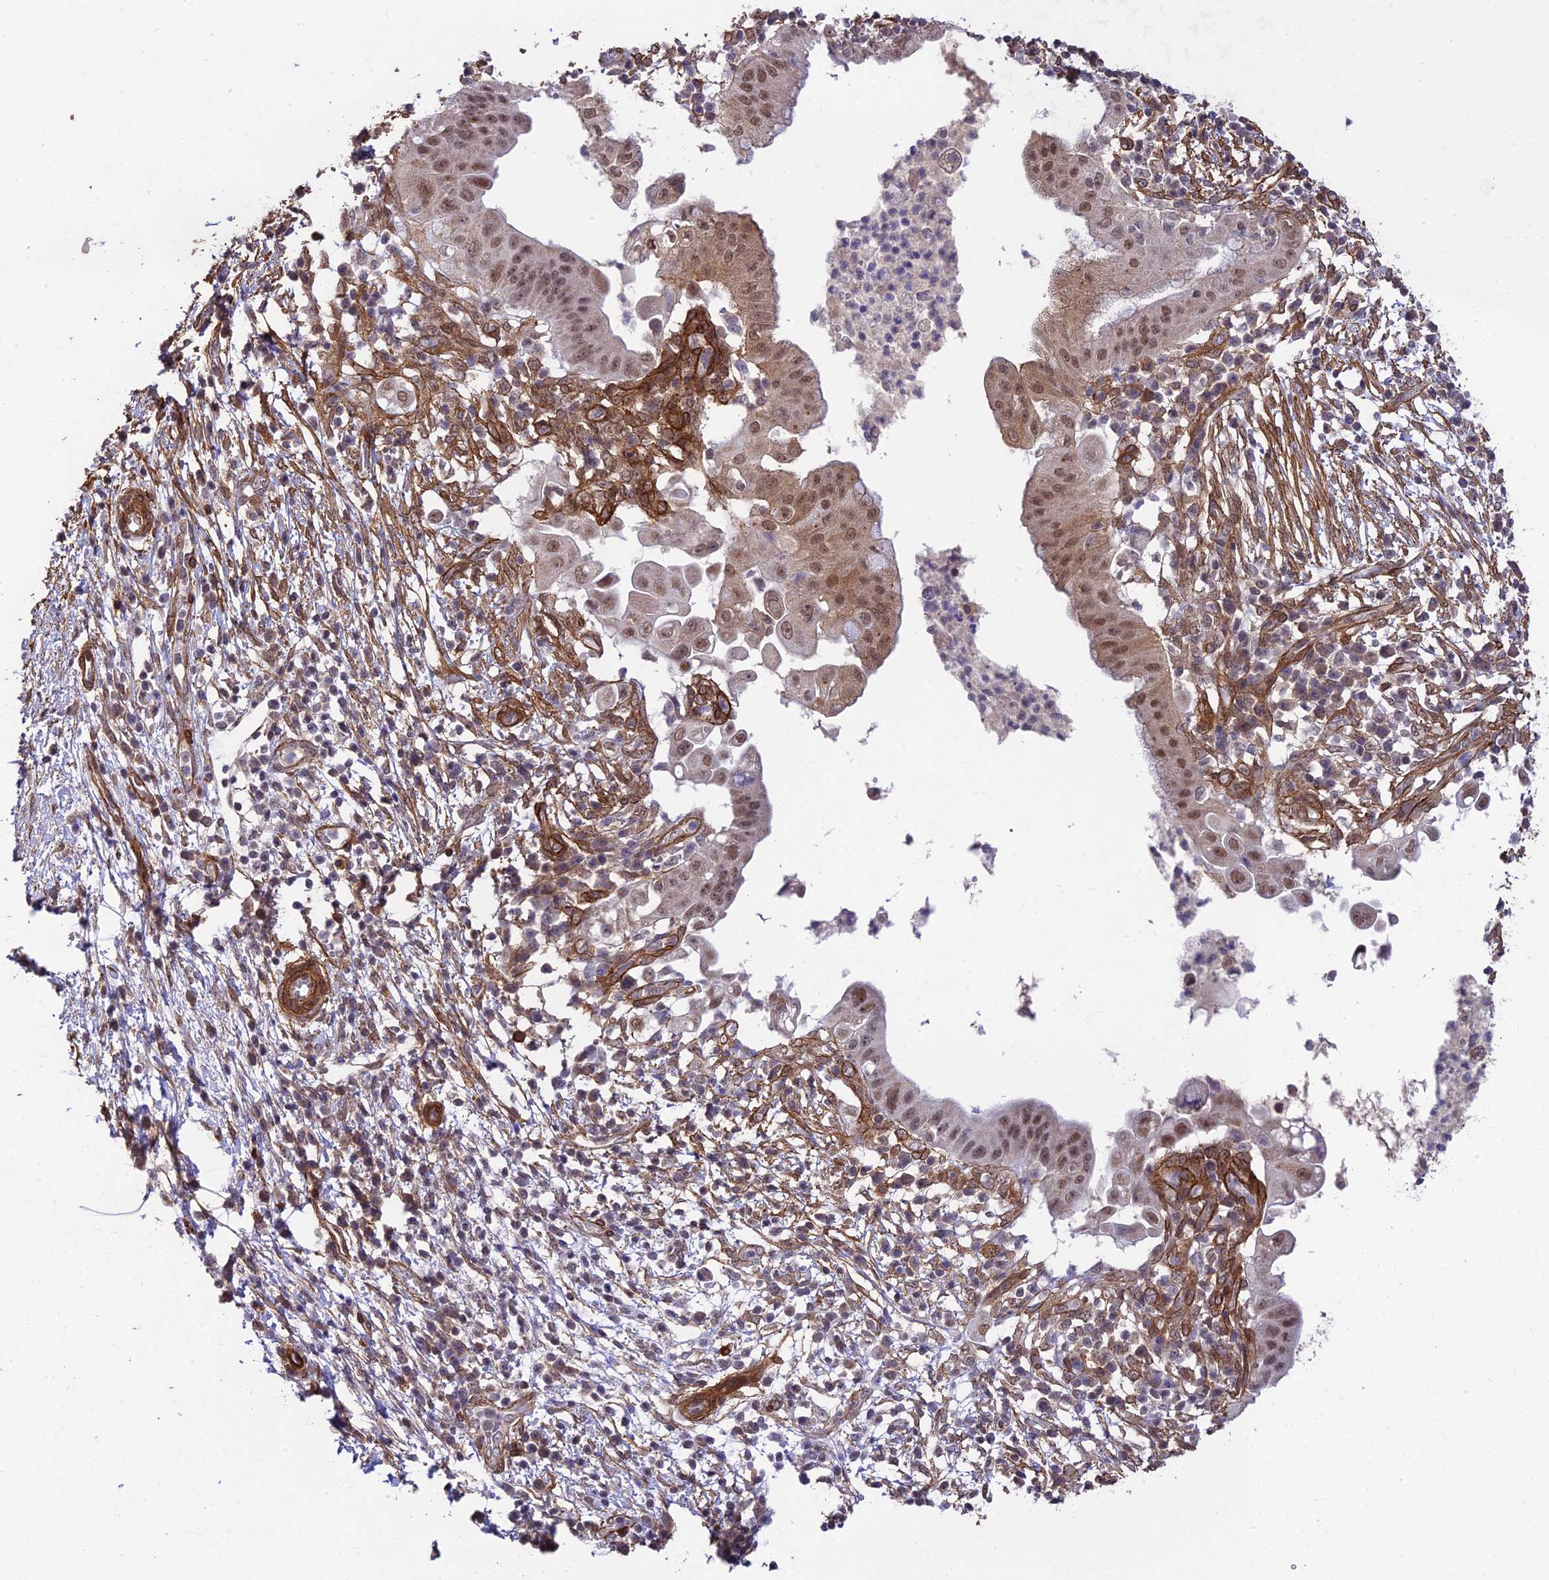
{"staining": {"intensity": "moderate", "quantity": ">75%", "location": "cytoplasmic/membranous,nuclear"}, "tissue": "pancreatic cancer", "cell_type": "Tumor cells", "image_type": "cancer", "snomed": [{"axis": "morphology", "description": "Adenocarcinoma, NOS"}, {"axis": "topography", "description": "Pancreas"}], "caption": "IHC (DAB (3,3'-diaminobenzidine)) staining of human pancreatic cancer exhibits moderate cytoplasmic/membranous and nuclear protein staining in about >75% of tumor cells.", "gene": "TNS1", "patient": {"sex": "male", "age": 68}}